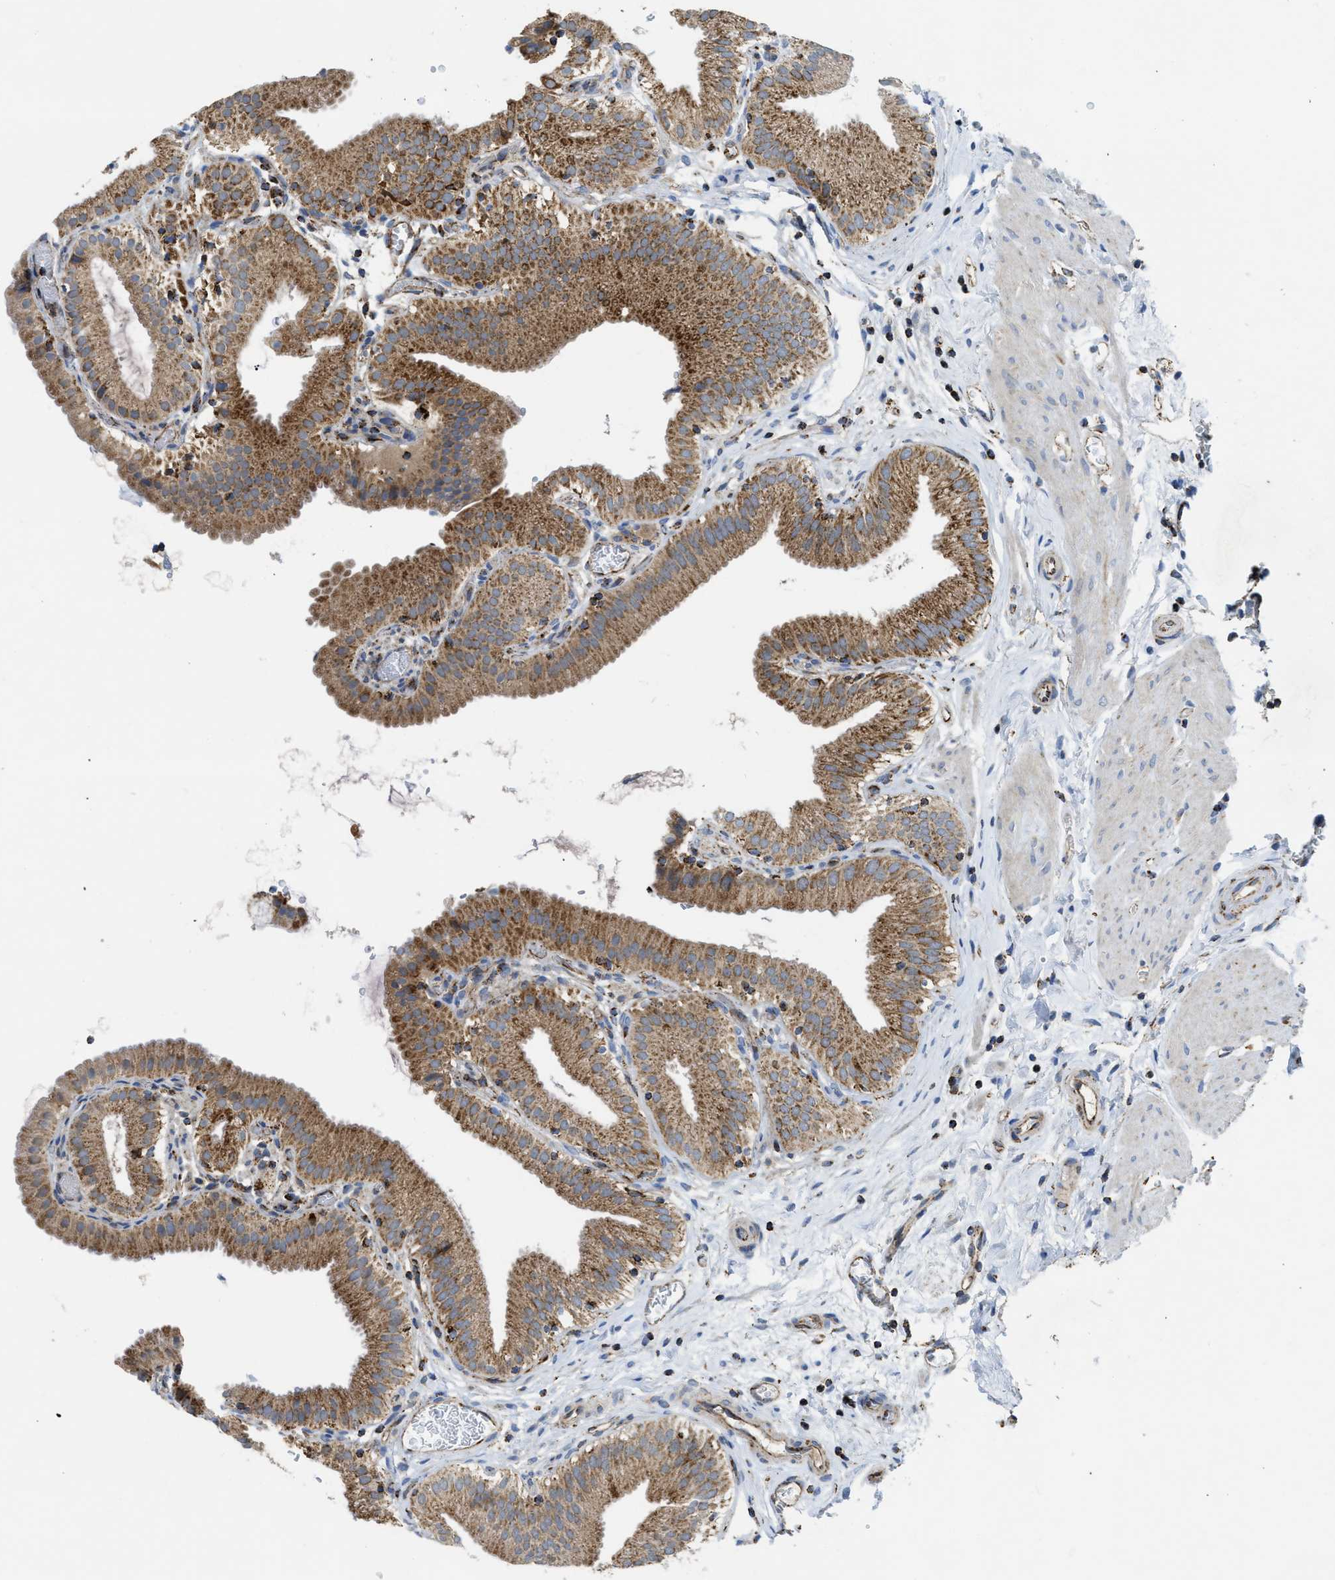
{"staining": {"intensity": "strong", "quantity": ">75%", "location": "cytoplasmic/membranous"}, "tissue": "gallbladder", "cell_type": "Glandular cells", "image_type": "normal", "snomed": [{"axis": "morphology", "description": "Normal tissue, NOS"}, {"axis": "topography", "description": "Gallbladder"}], "caption": "Protein staining of benign gallbladder reveals strong cytoplasmic/membranous expression in approximately >75% of glandular cells.", "gene": "SQOR", "patient": {"sex": "male", "age": 54}}